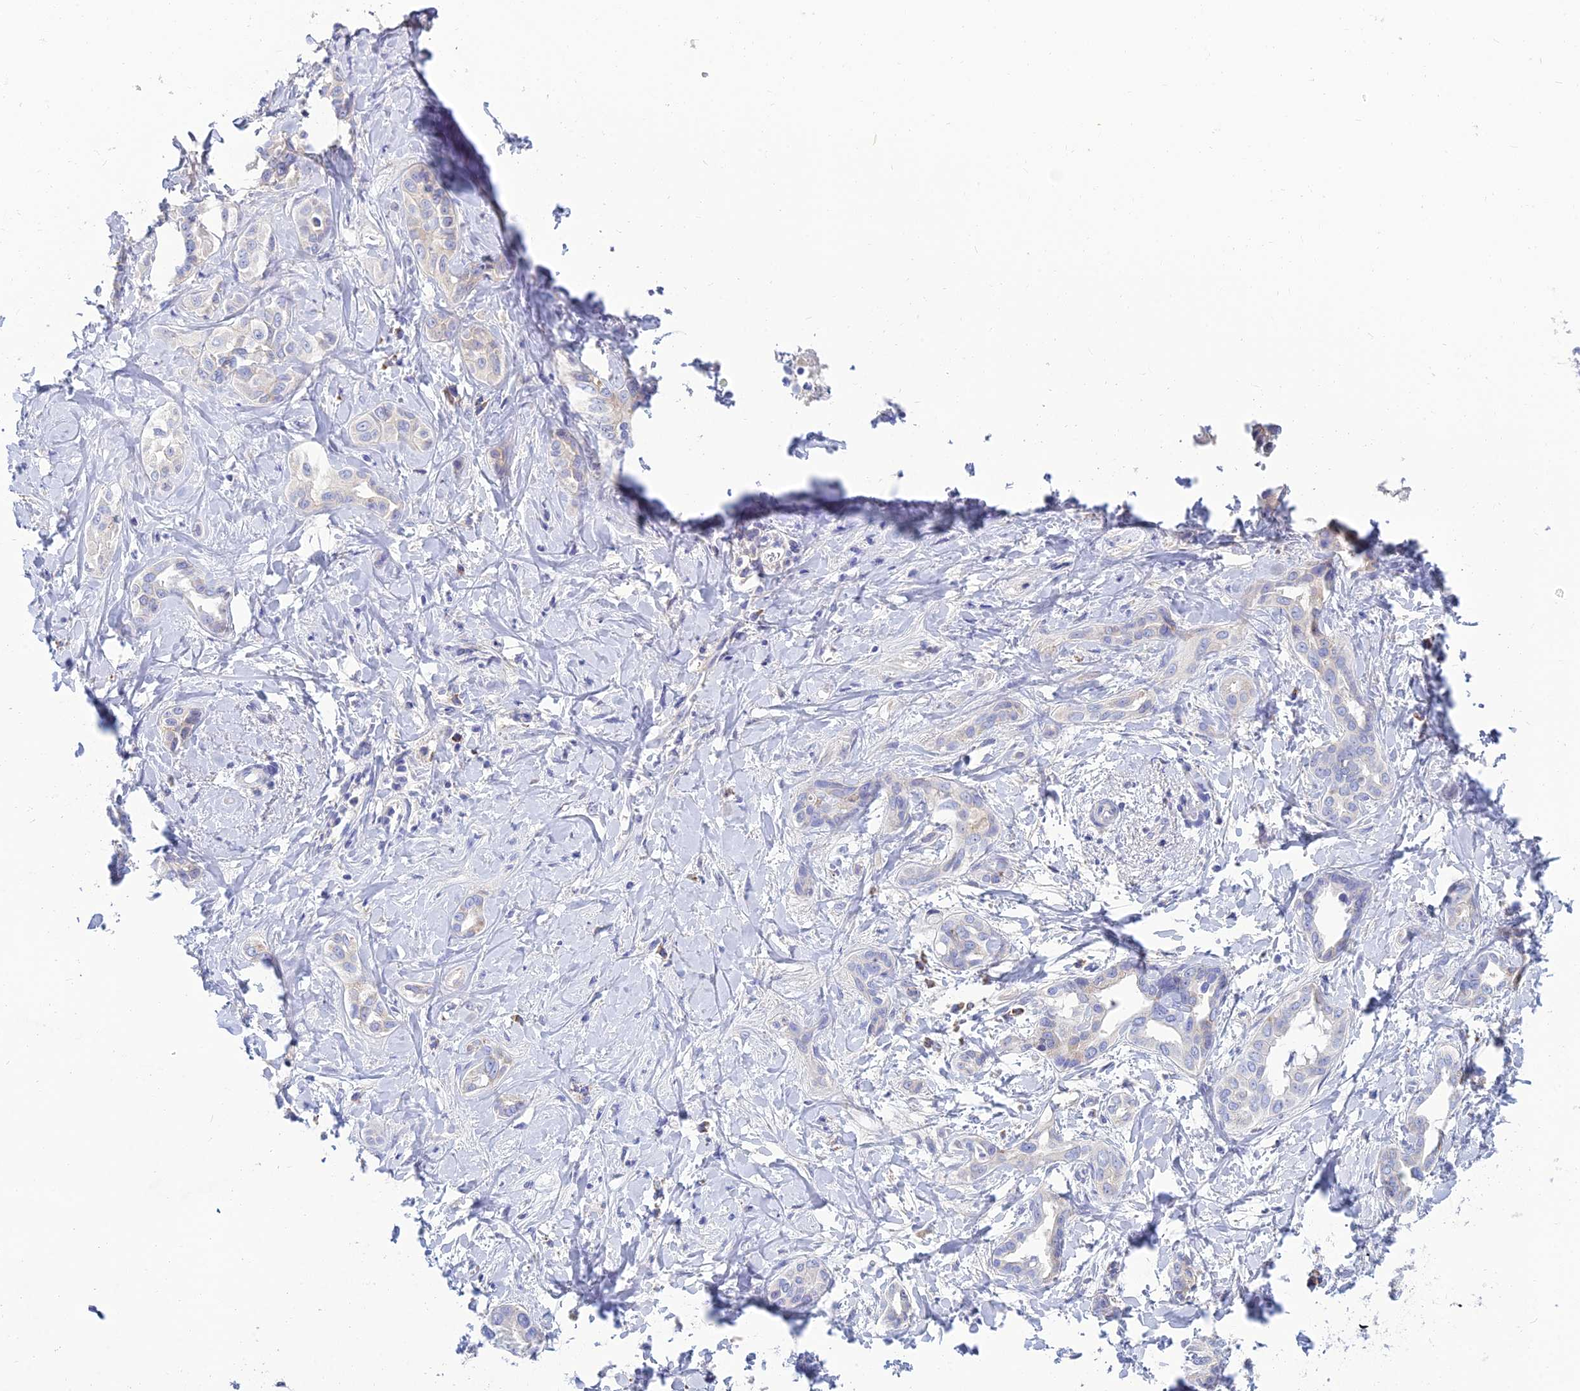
{"staining": {"intensity": "negative", "quantity": "none", "location": "none"}, "tissue": "liver cancer", "cell_type": "Tumor cells", "image_type": "cancer", "snomed": [{"axis": "morphology", "description": "Cholangiocarcinoma"}, {"axis": "topography", "description": "Liver"}], "caption": "A high-resolution photomicrograph shows immunohistochemistry (IHC) staining of liver cancer, which exhibits no significant positivity in tumor cells. Brightfield microscopy of IHC stained with DAB (brown) and hematoxylin (blue), captured at high magnification.", "gene": "NPY", "patient": {"sex": "female", "age": 77}}